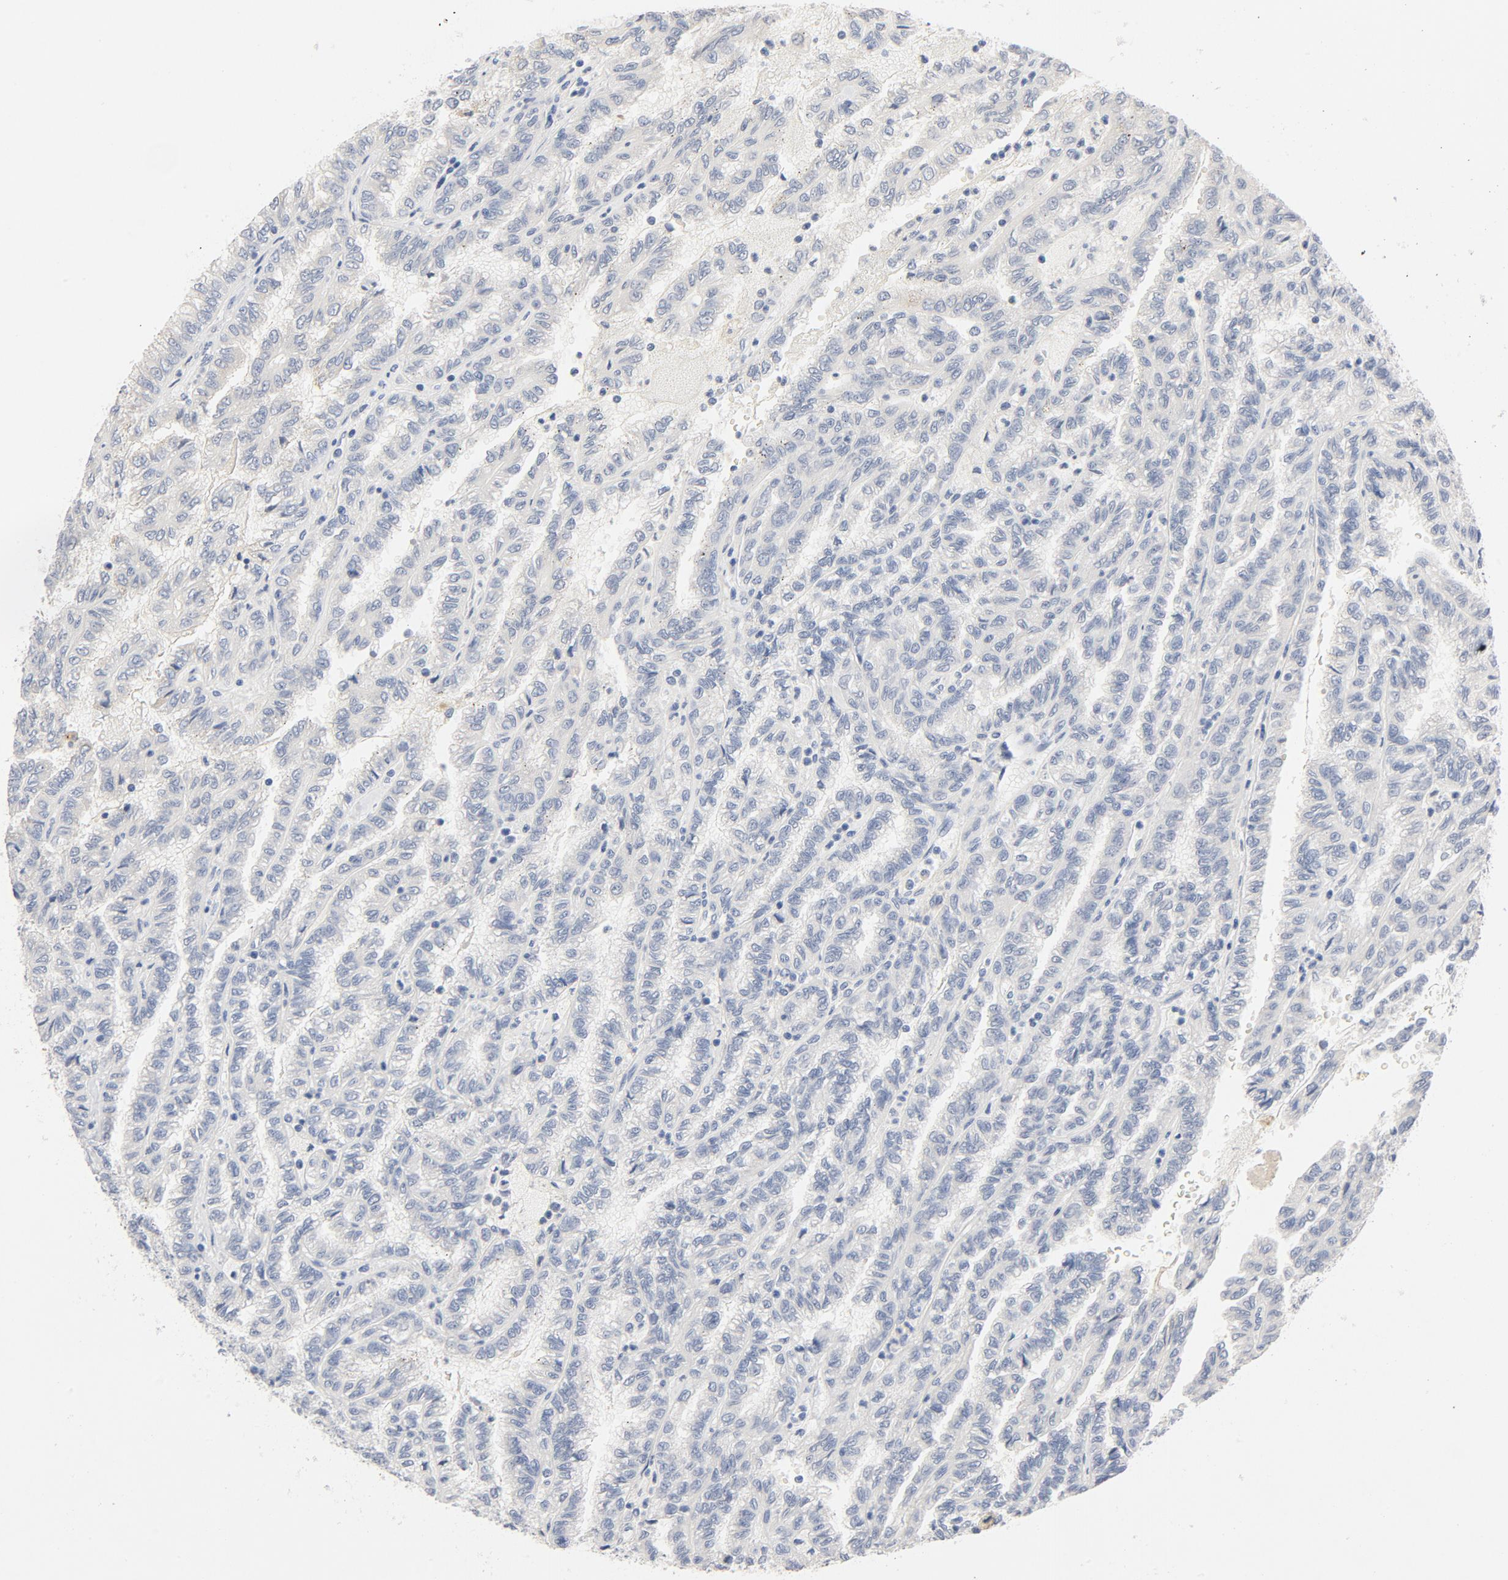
{"staining": {"intensity": "negative", "quantity": "none", "location": "none"}, "tissue": "renal cancer", "cell_type": "Tumor cells", "image_type": "cancer", "snomed": [{"axis": "morphology", "description": "Inflammation, NOS"}, {"axis": "morphology", "description": "Adenocarcinoma, NOS"}, {"axis": "topography", "description": "Kidney"}], "caption": "A high-resolution image shows immunohistochemistry staining of renal adenocarcinoma, which demonstrates no significant positivity in tumor cells.", "gene": "STAT1", "patient": {"sex": "male", "age": 68}}